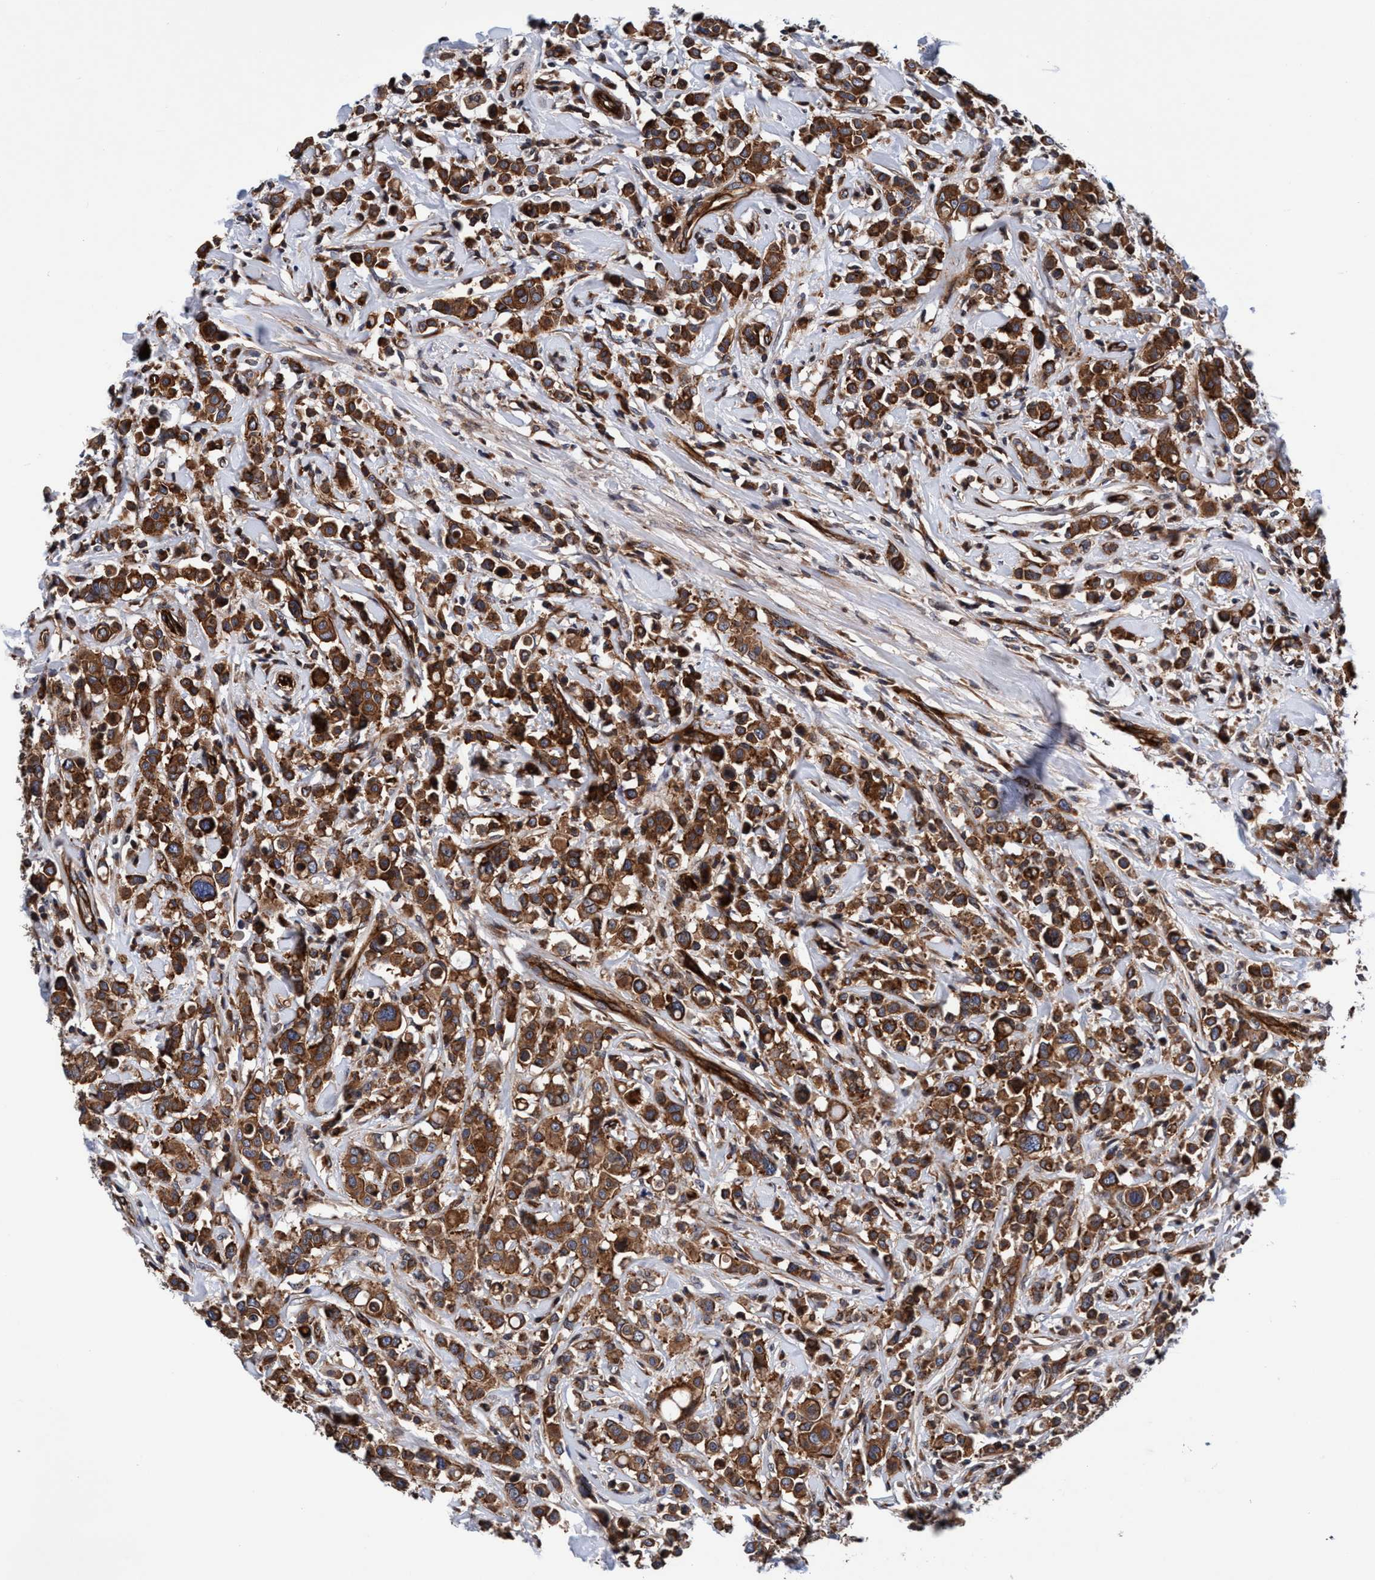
{"staining": {"intensity": "strong", "quantity": ">75%", "location": "cytoplasmic/membranous"}, "tissue": "breast cancer", "cell_type": "Tumor cells", "image_type": "cancer", "snomed": [{"axis": "morphology", "description": "Duct carcinoma"}, {"axis": "topography", "description": "Breast"}], "caption": "The histopathology image displays a brown stain indicating the presence of a protein in the cytoplasmic/membranous of tumor cells in breast cancer. Nuclei are stained in blue.", "gene": "MCM3AP", "patient": {"sex": "female", "age": 27}}